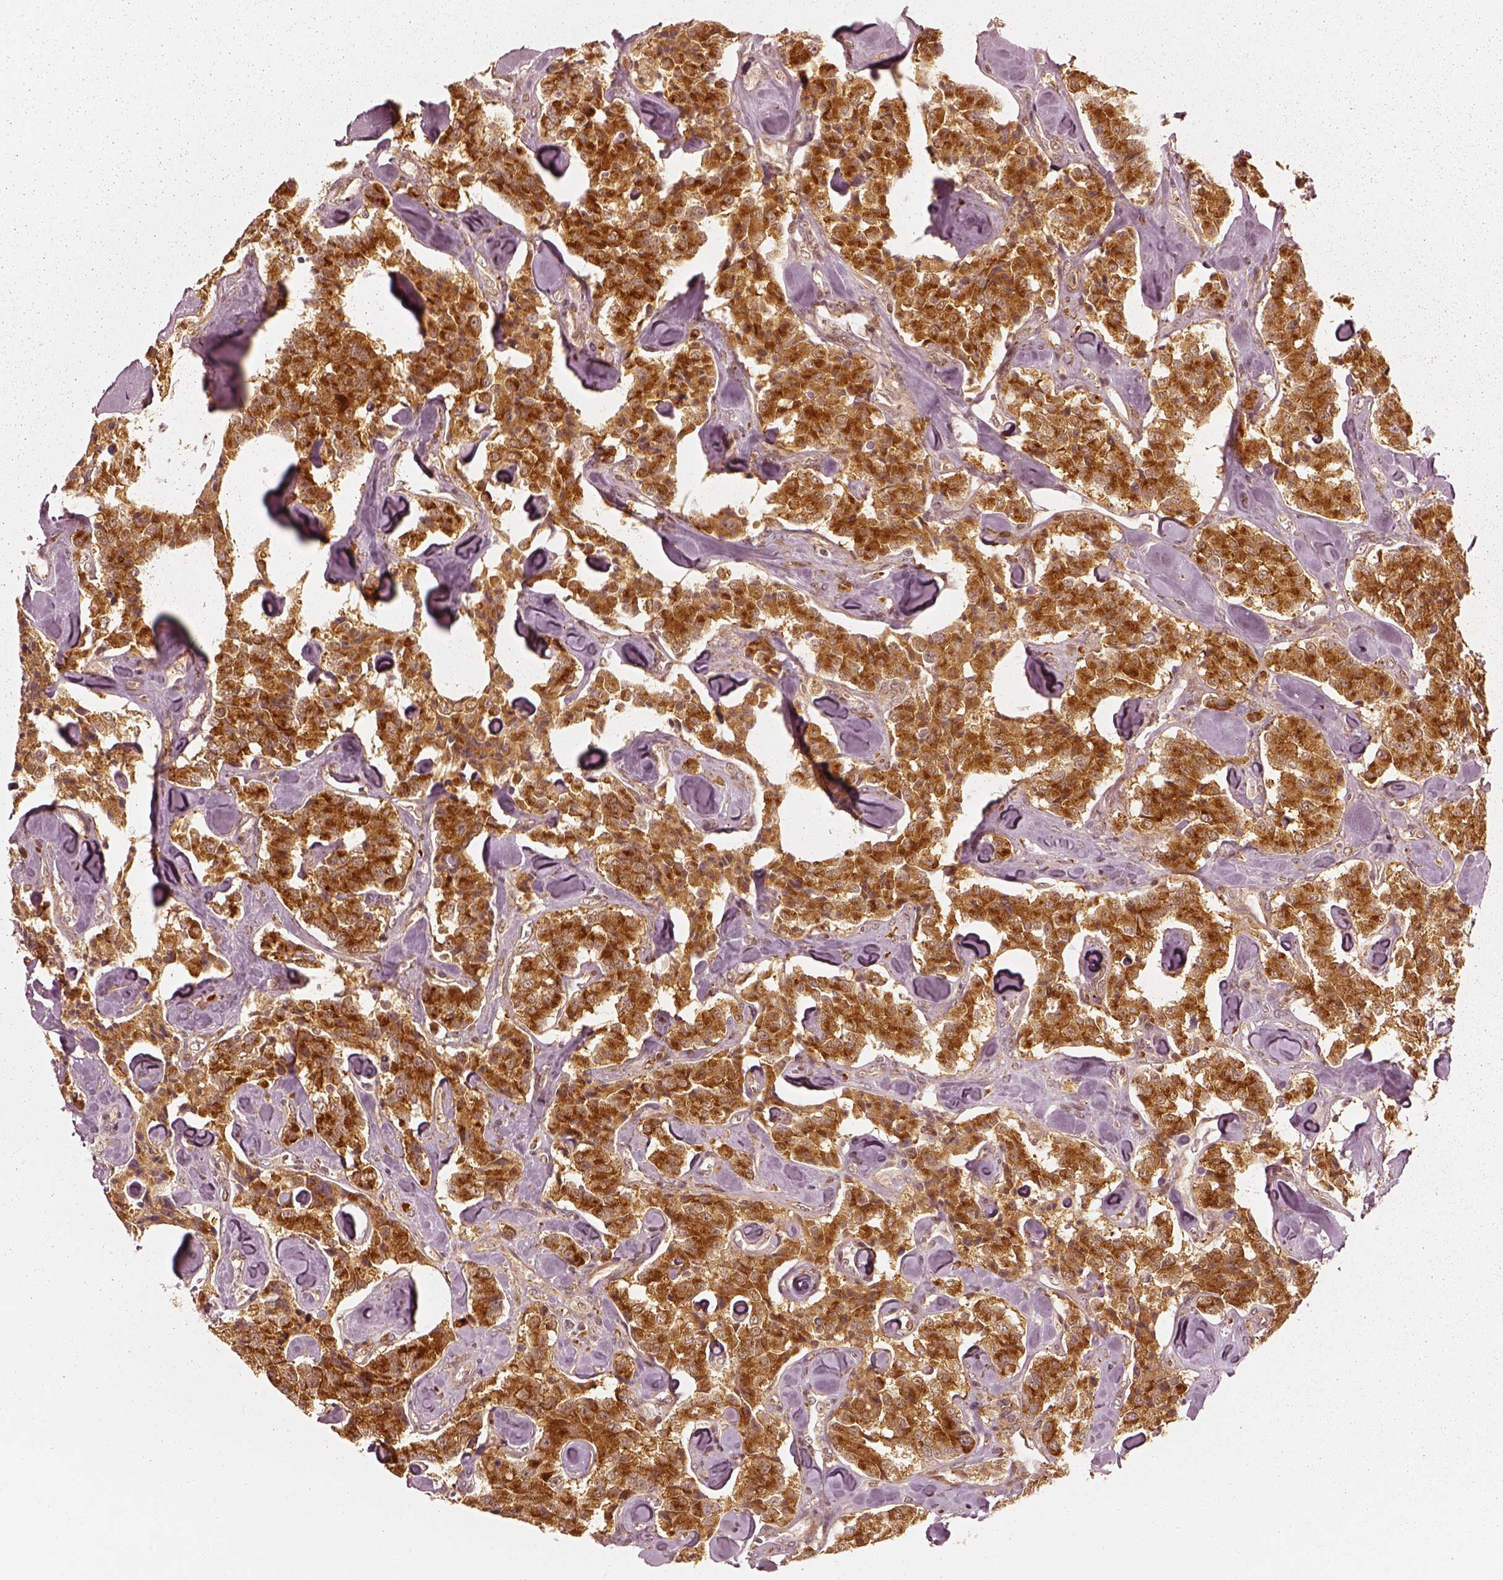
{"staining": {"intensity": "strong", "quantity": ">75%", "location": "cytoplasmic/membranous"}, "tissue": "carcinoid", "cell_type": "Tumor cells", "image_type": "cancer", "snomed": [{"axis": "morphology", "description": "Carcinoid, malignant, NOS"}, {"axis": "topography", "description": "Pancreas"}], "caption": "Immunohistochemical staining of carcinoid displays high levels of strong cytoplasmic/membranous protein expression in about >75% of tumor cells. (IHC, brightfield microscopy, high magnification).", "gene": "SLC12A9", "patient": {"sex": "male", "age": 41}}